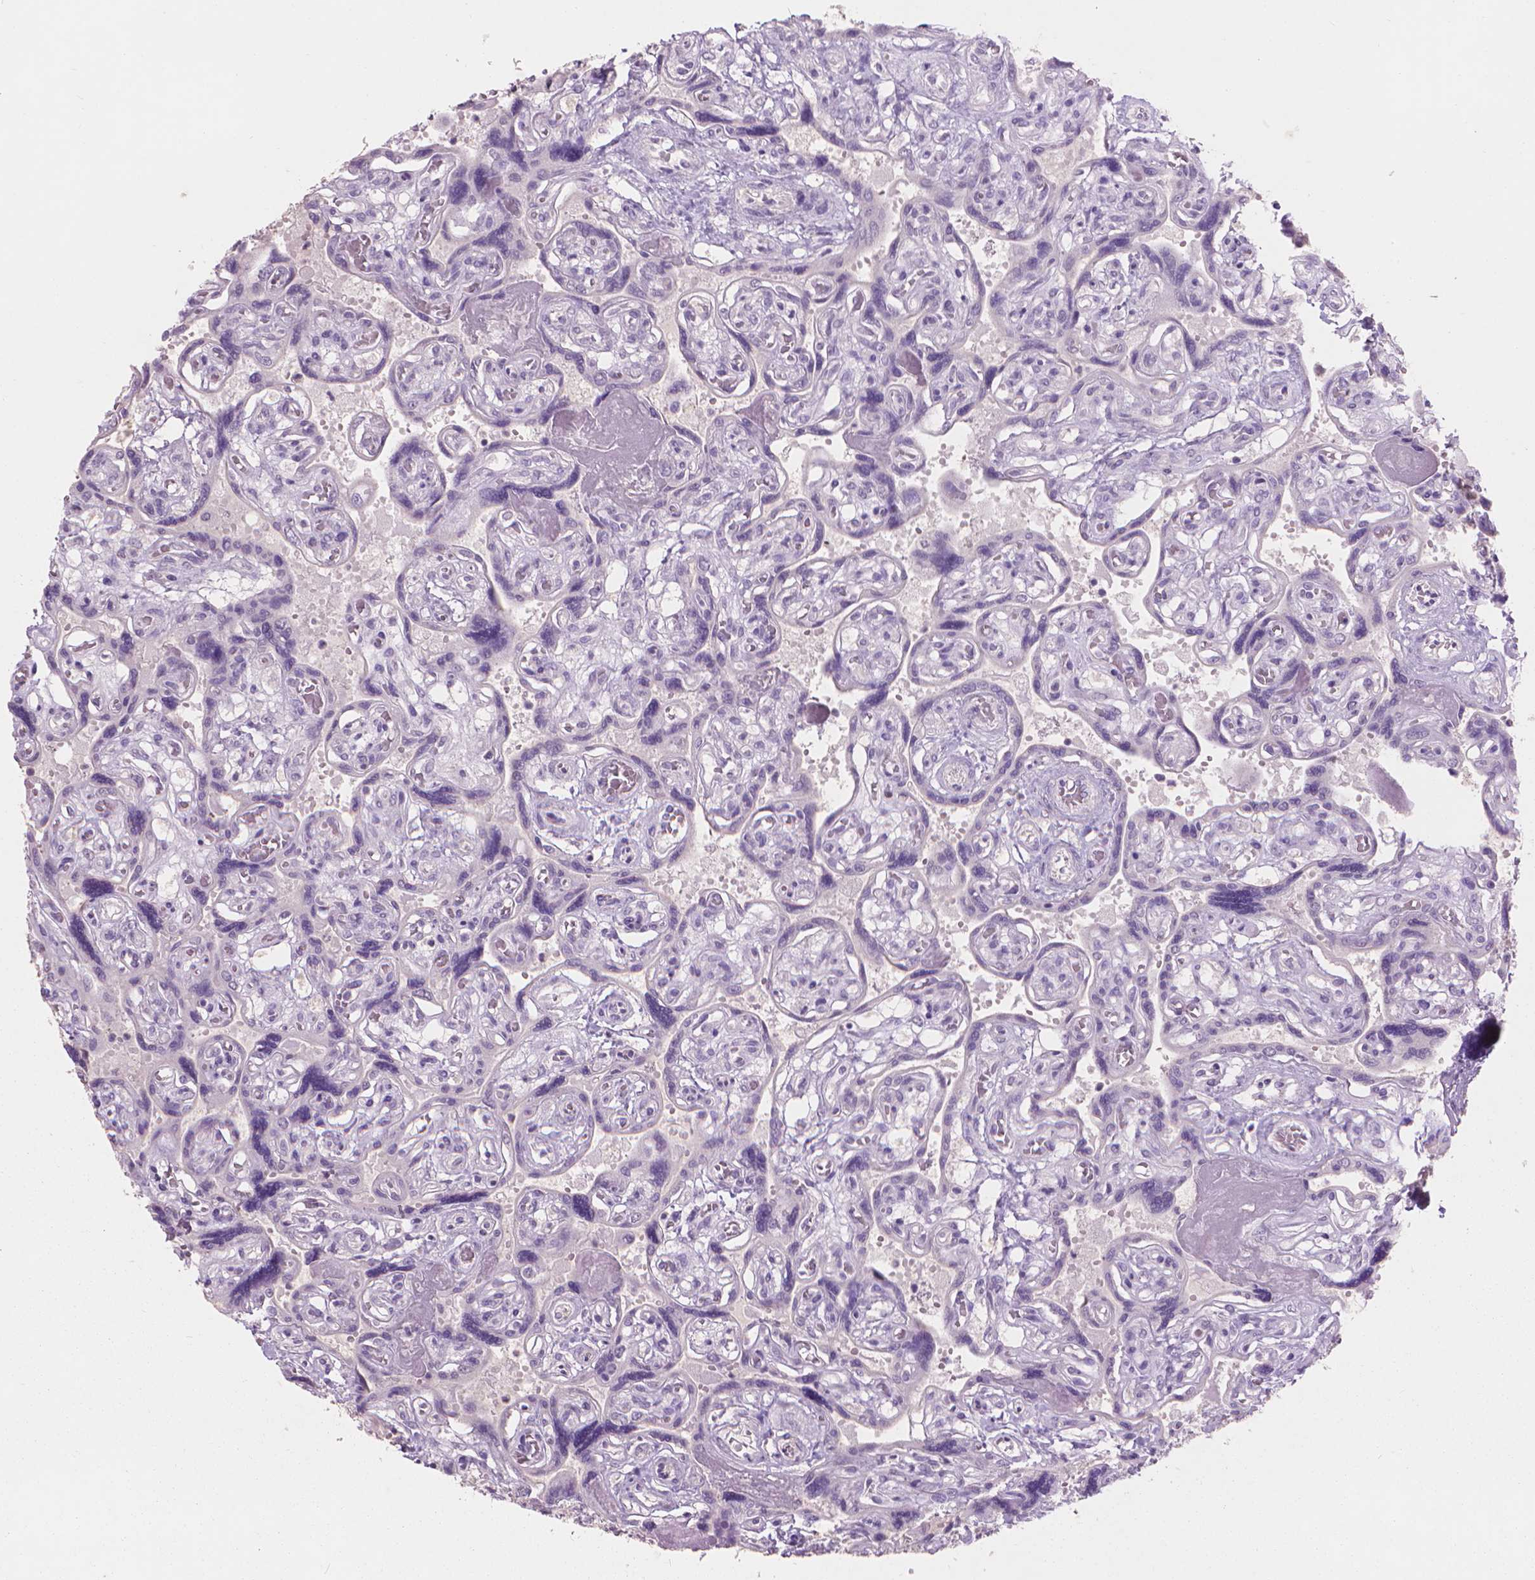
{"staining": {"intensity": "negative", "quantity": "none", "location": "none"}, "tissue": "placenta", "cell_type": "Decidual cells", "image_type": "normal", "snomed": [{"axis": "morphology", "description": "Normal tissue, NOS"}, {"axis": "topography", "description": "Placenta"}], "caption": "Immunohistochemistry (IHC) micrograph of benign placenta stained for a protein (brown), which shows no expression in decidual cells.", "gene": "ENO2", "patient": {"sex": "female", "age": 32}}